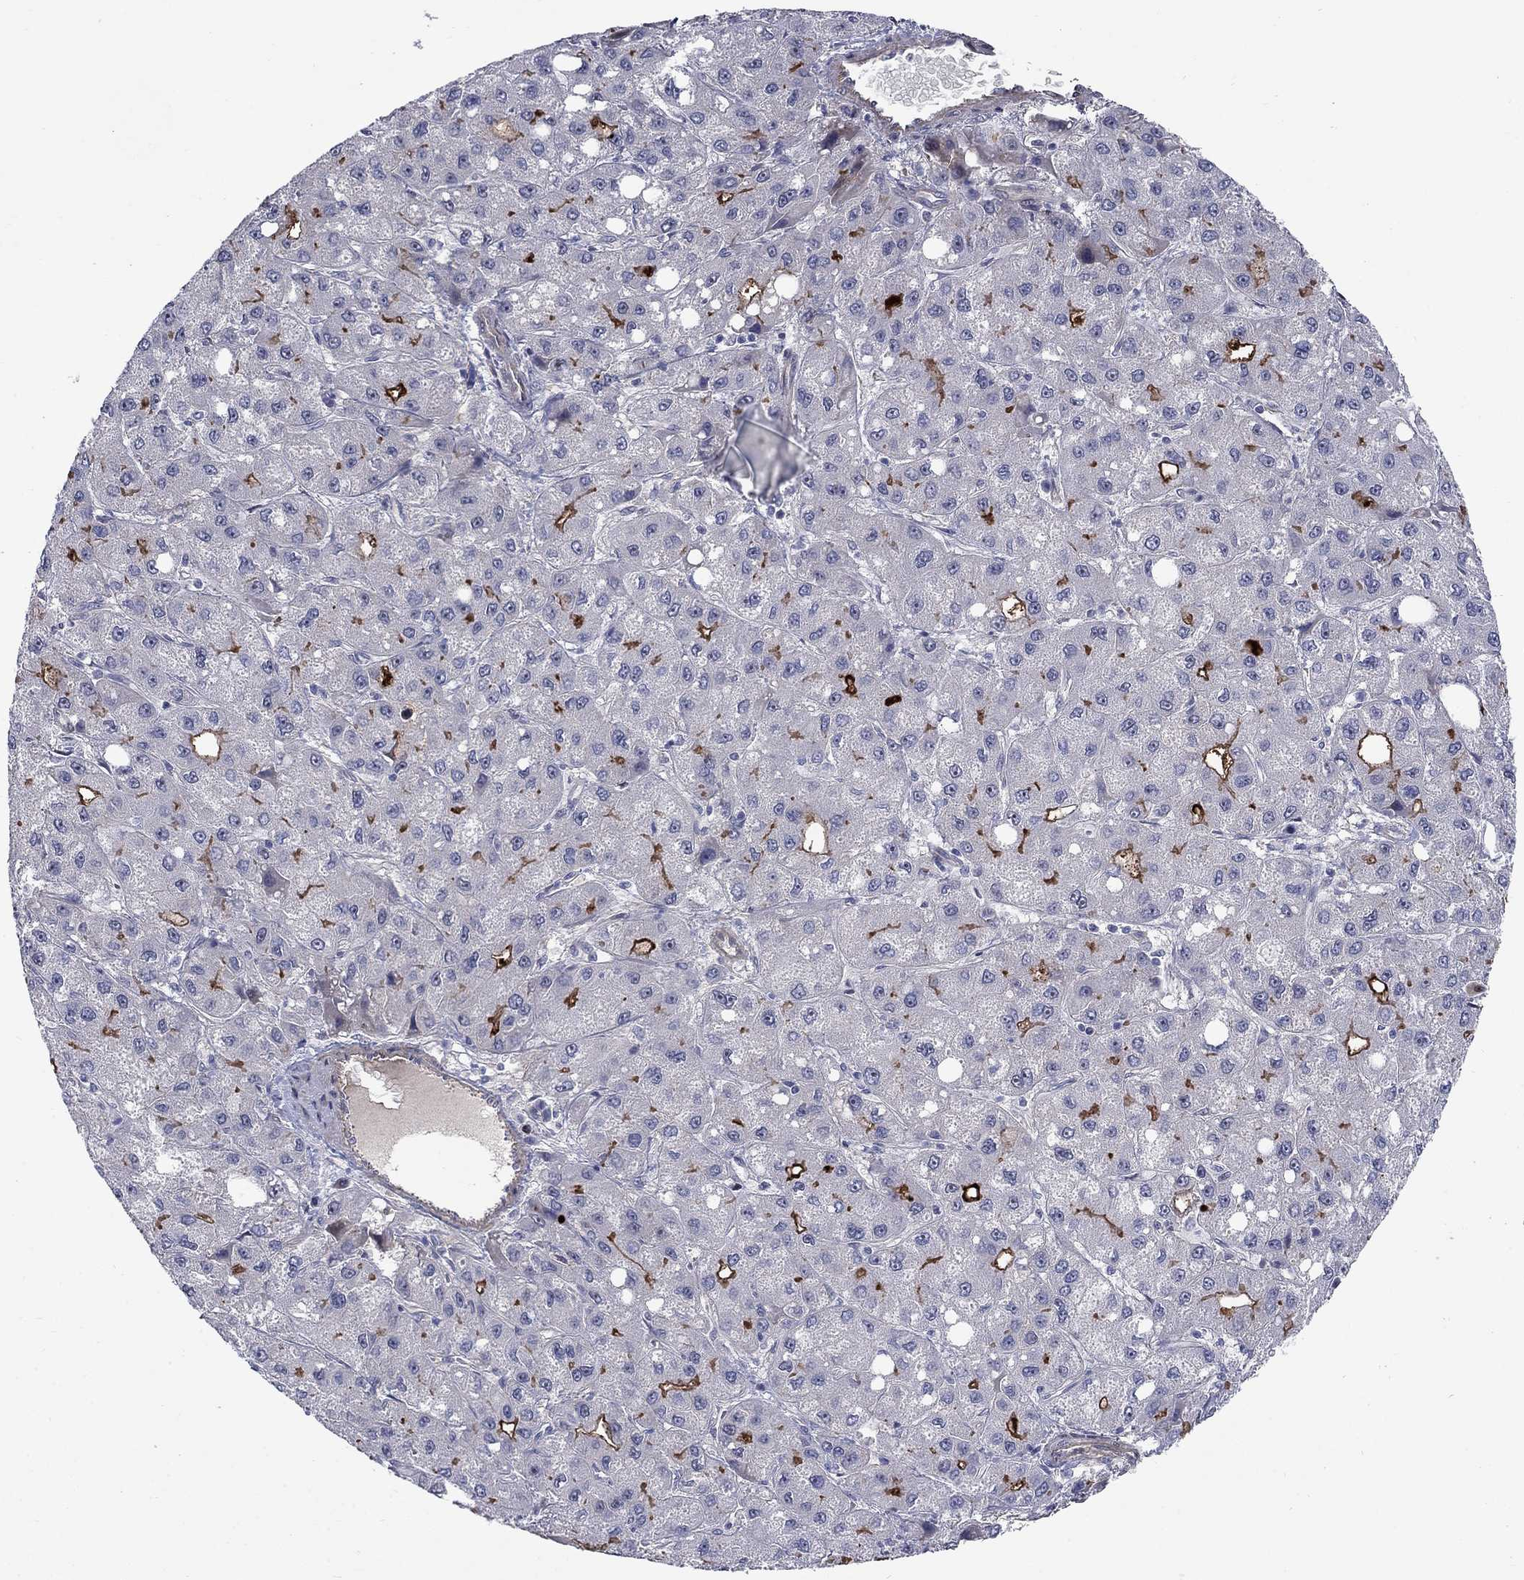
{"staining": {"intensity": "strong", "quantity": "<25%", "location": "cytoplasmic/membranous"}, "tissue": "liver cancer", "cell_type": "Tumor cells", "image_type": "cancer", "snomed": [{"axis": "morphology", "description": "Carcinoma, Hepatocellular, NOS"}, {"axis": "topography", "description": "Liver"}], "caption": "Immunohistochemical staining of liver cancer (hepatocellular carcinoma) demonstrates strong cytoplasmic/membranous protein positivity in approximately <25% of tumor cells.", "gene": "SLC1A1", "patient": {"sex": "male", "age": 73}}